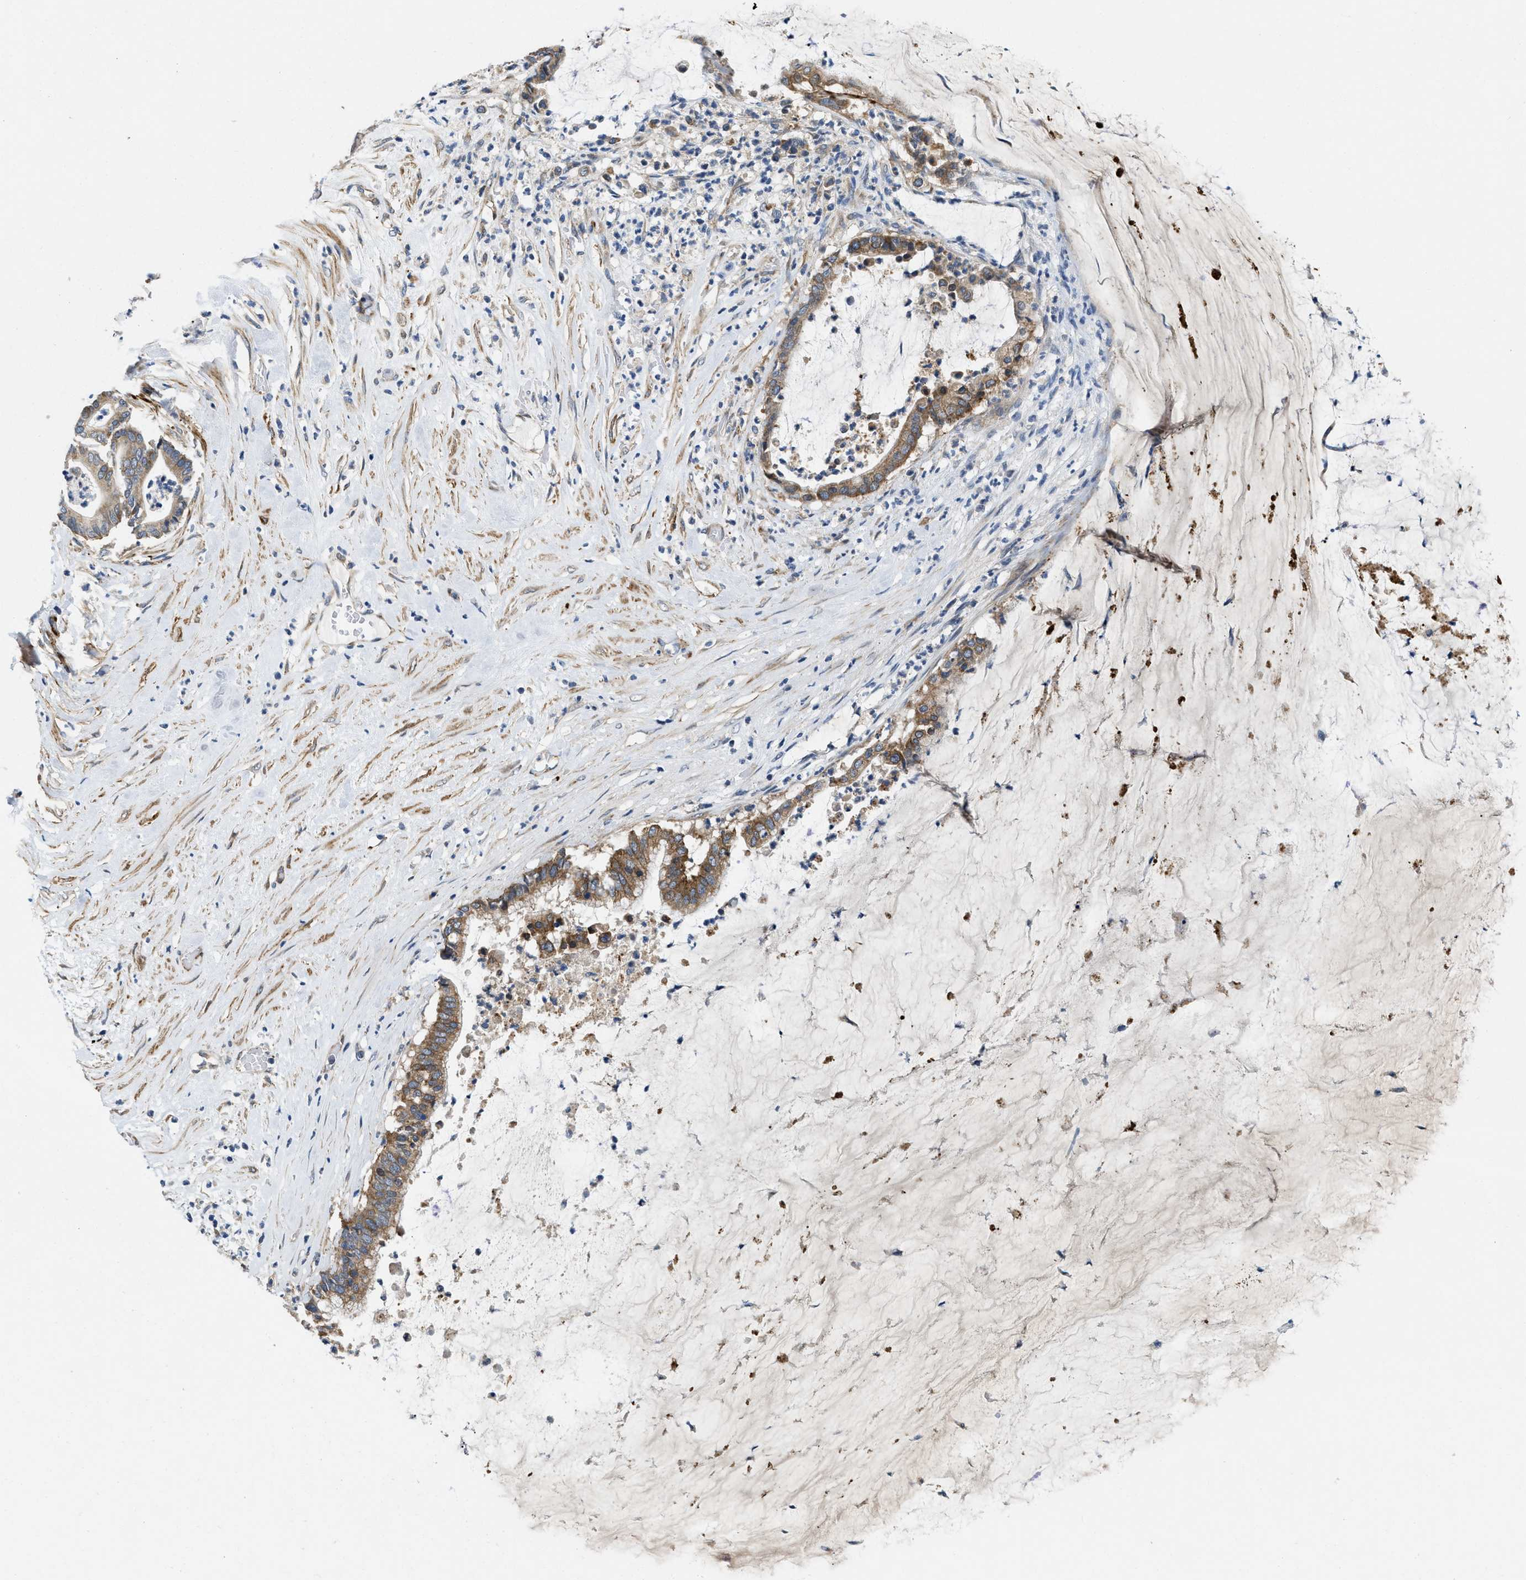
{"staining": {"intensity": "moderate", "quantity": ">75%", "location": "cytoplasmic/membranous"}, "tissue": "pancreatic cancer", "cell_type": "Tumor cells", "image_type": "cancer", "snomed": [{"axis": "morphology", "description": "Adenocarcinoma, NOS"}, {"axis": "topography", "description": "Pancreas"}], "caption": "Immunohistochemistry photomicrograph of pancreatic cancer (adenocarcinoma) stained for a protein (brown), which exhibits medium levels of moderate cytoplasmic/membranous positivity in about >75% of tumor cells.", "gene": "ZNF599", "patient": {"sex": "male", "age": 41}}